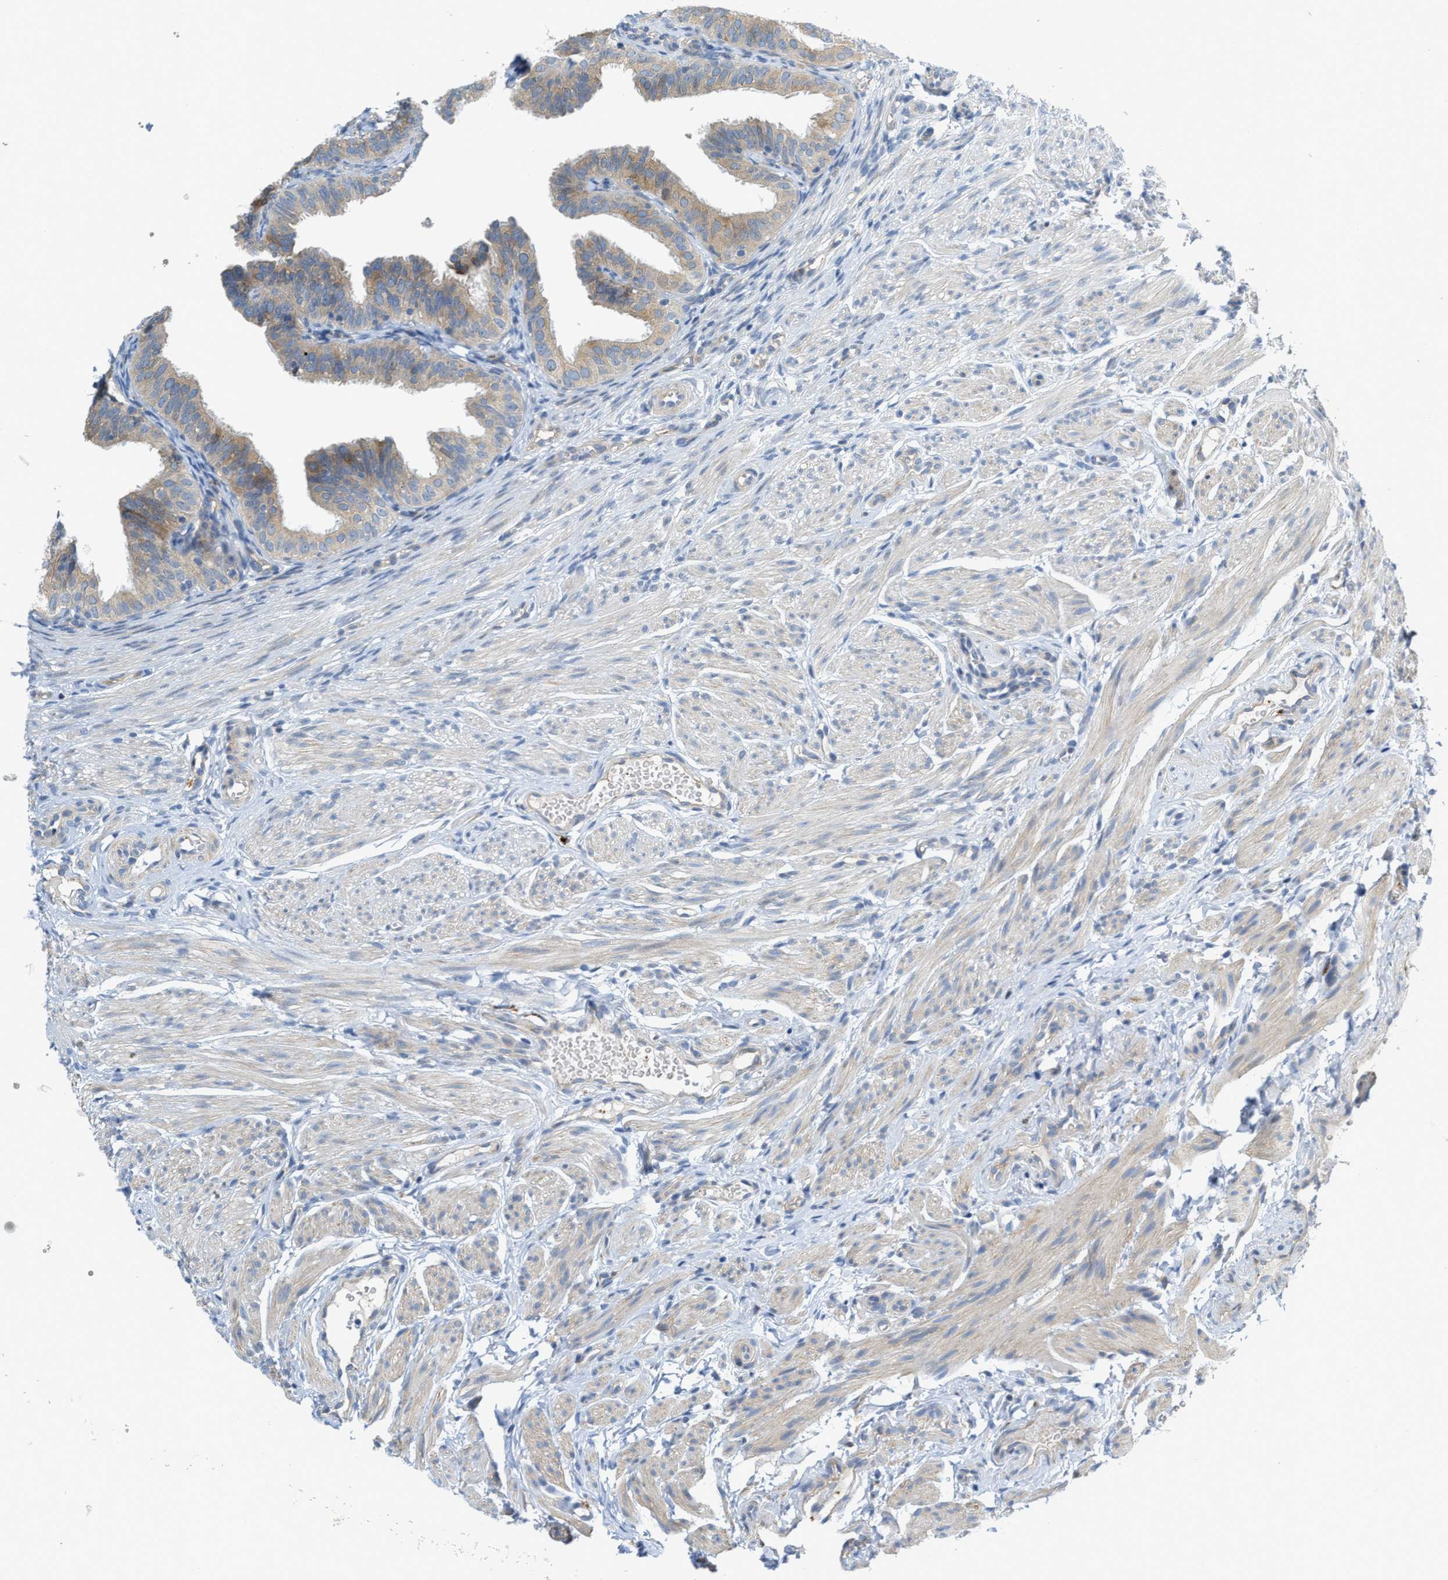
{"staining": {"intensity": "weak", "quantity": "<25%", "location": "cytoplasmic/membranous"}, "tissue": "fallopian tube", "cell_type": "Glandular cells", "image_type": "normal", "snomed": [{"axis": "morphology", "description": "Normal tissue, NOS"}, {"axis": "topography", "description": "Fallopian tube"}], "caption": "Immunohistochemical staining of unremarkable fallopian tube reveals no significant positivity in glandular cells.", "gene": "KLHDC10", "patient": {"sex": "female", "age": 35}}